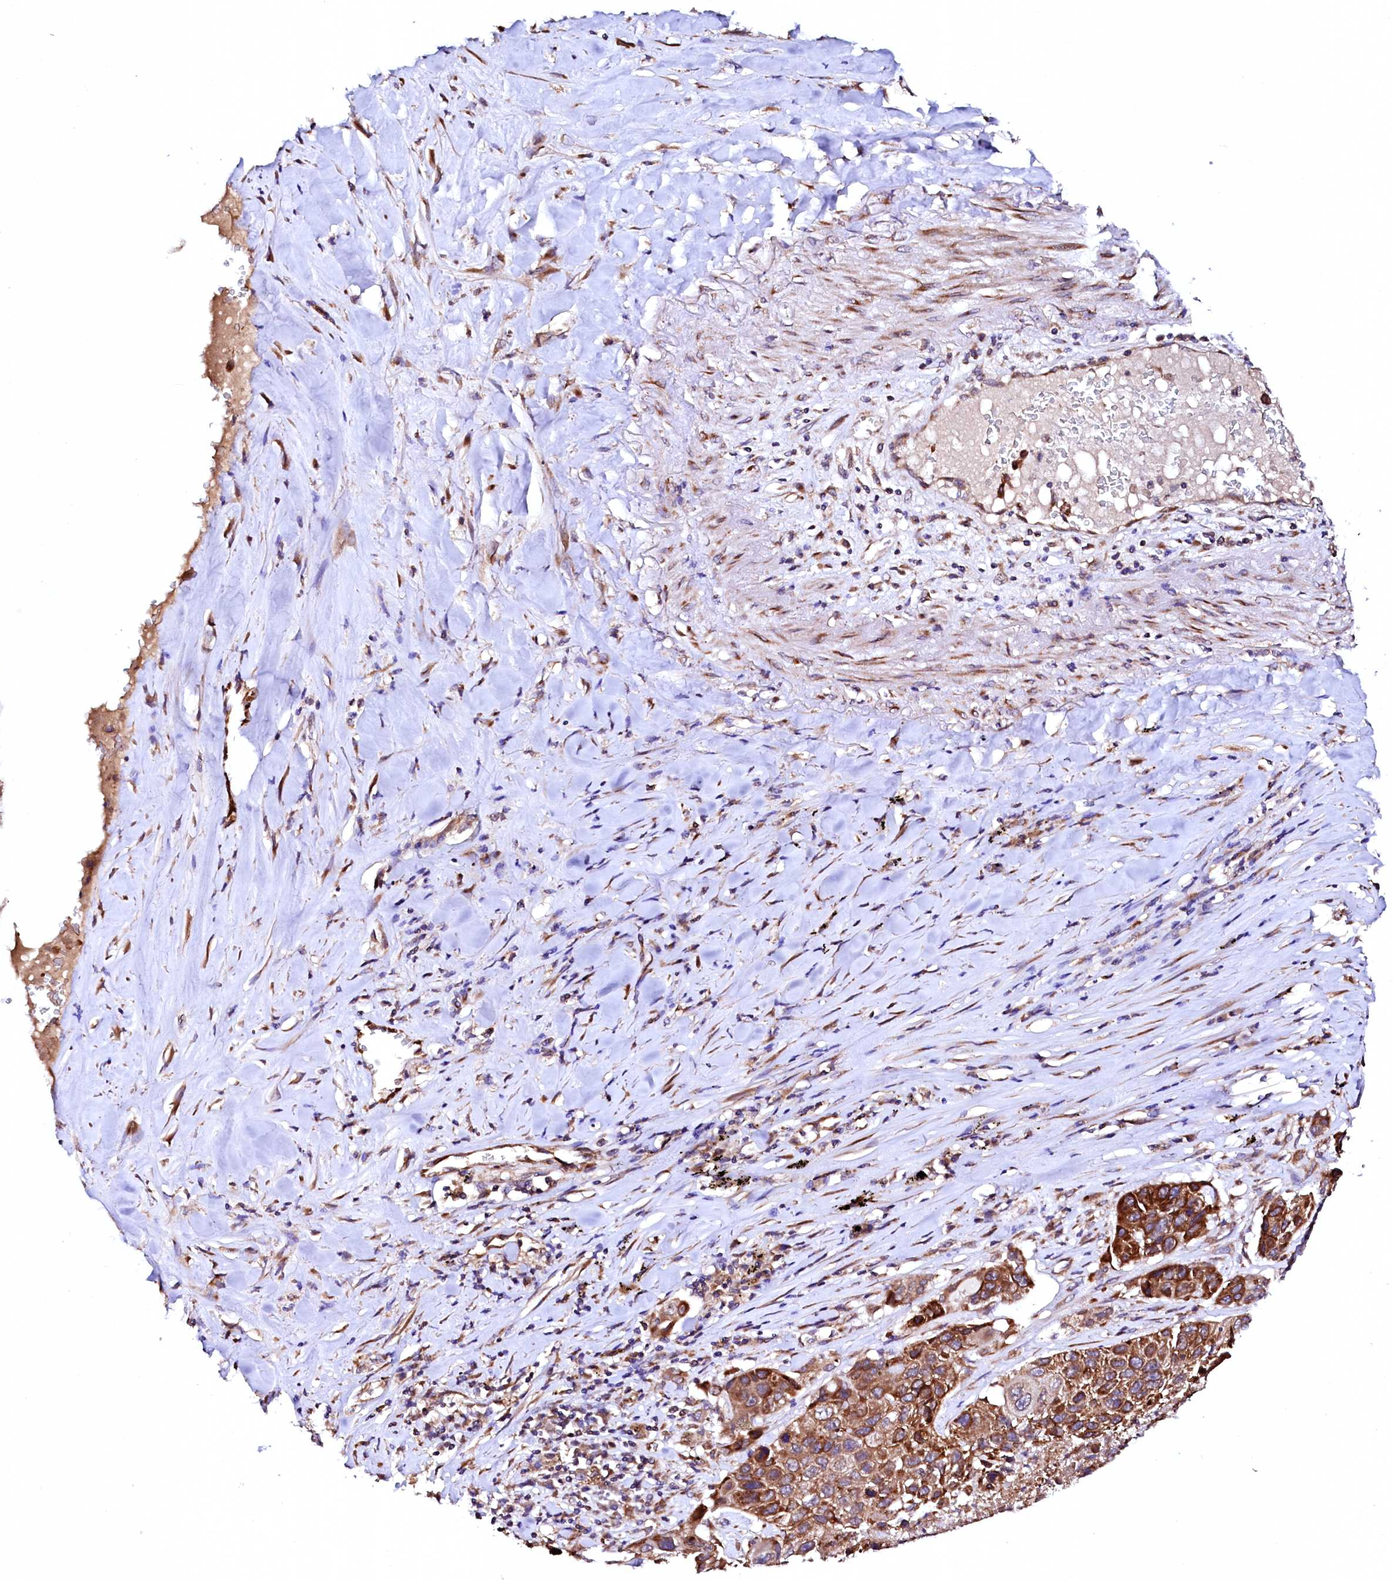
{"staining": {"intensity": "strong", "quantity": ">75%", "location": "cytoplasmic/membranous"}, "tissue": "lung cancer", "cell_type": "Tumor cells", "image_type": "cancer", "snomed": [{"axis": "morphology", "description": "Squamous cell carcinoma, NOS"}, {"axis": "topography", "description": "Lung"}], "caption": "Strong cytoplasmic/membranous protein positivity is appreciated in approximately >75% of tumor cells in lung cancer (squamous cell carcinoma). Immunohistochemistry stains the protein in brown and the nuclei are stained blue.", "gene": "UBE3C", "patient": {"sex": "male", "age": 61}}